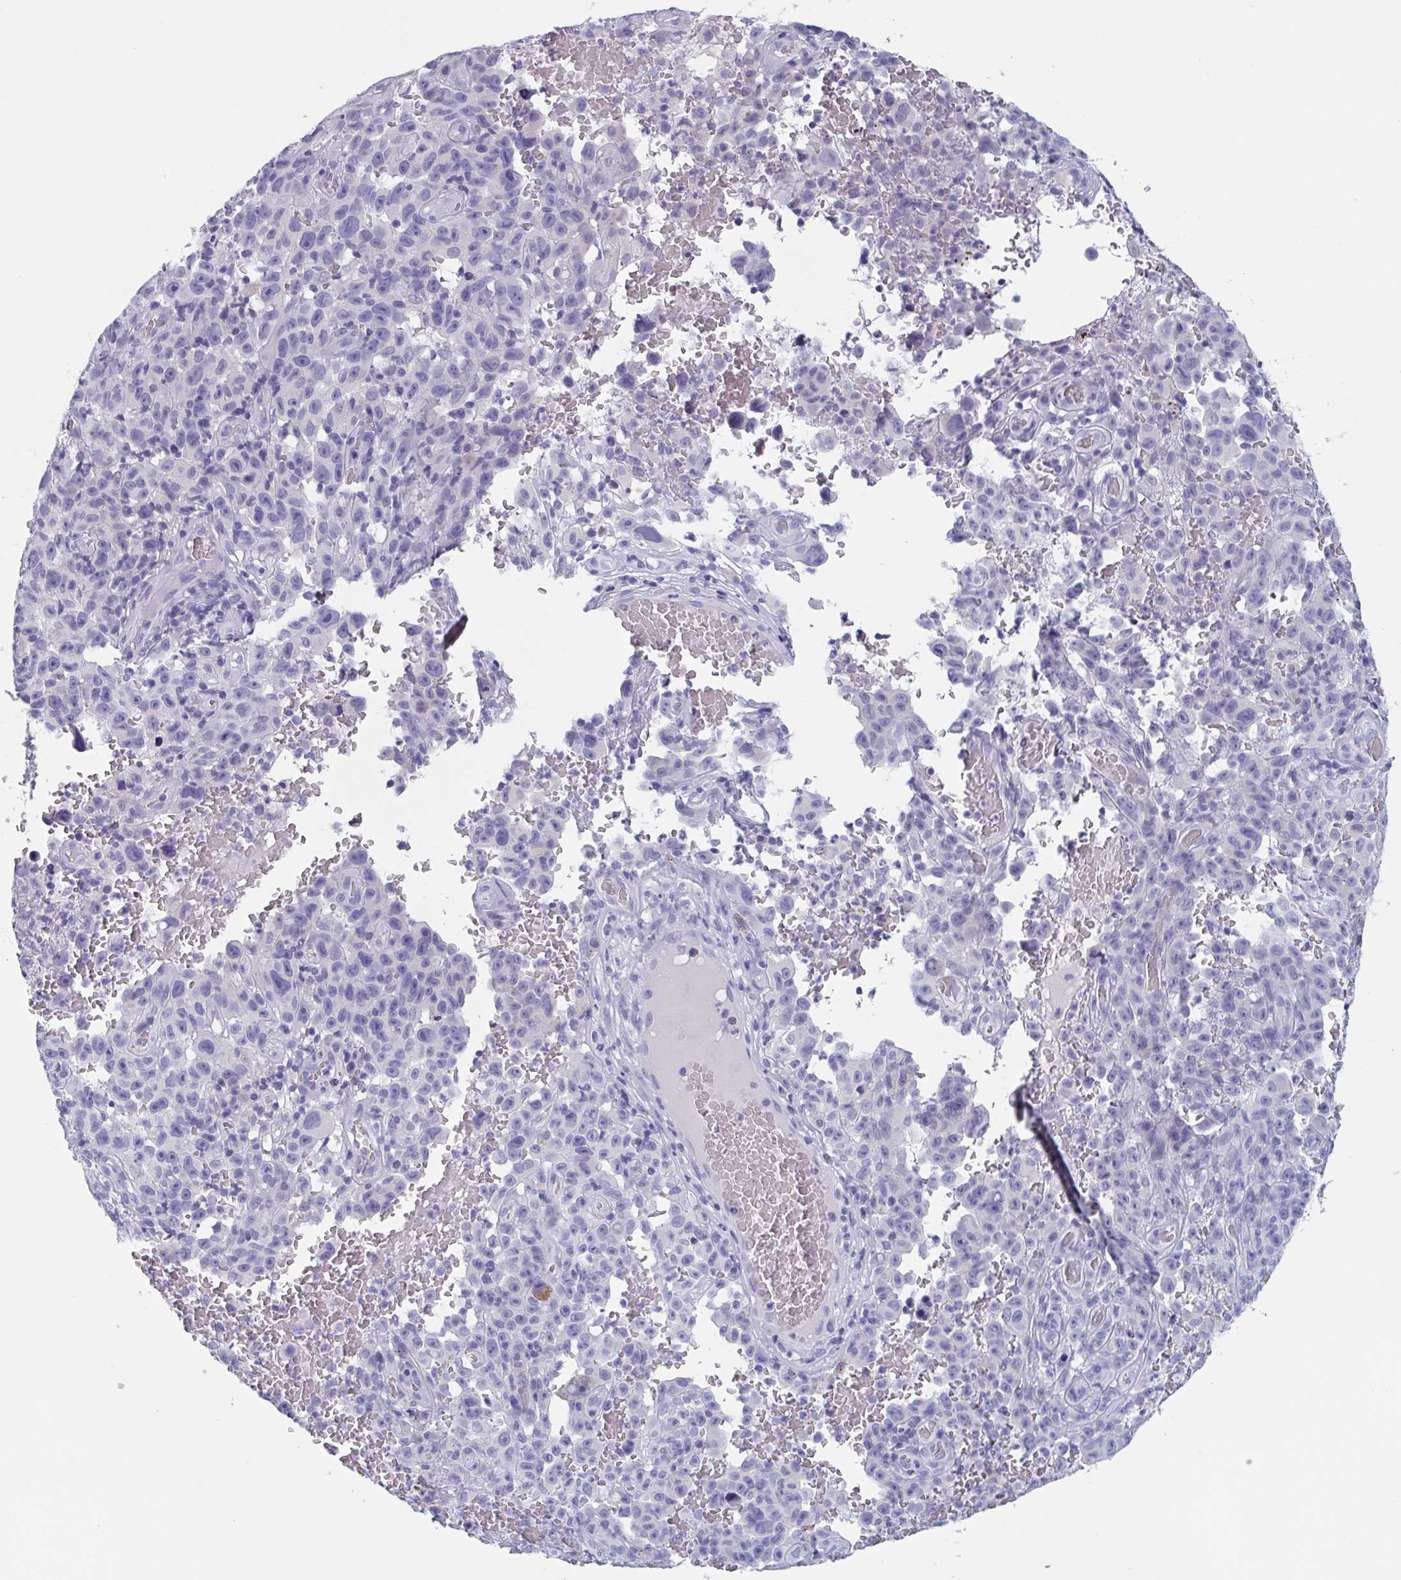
{"staining": {"intensity": "negative", "quantity": "none", "location": "none"}, "tissue": "melanoma", "cell_type": "Tumor cells", "image_type": "cancer", "snomed": [{"axis": "morphology", "description": "Malignant melanoma, NOS"}, {"axis": "topography", "description": "Skin"}], "caption": "IHC of malignant melanoma shows no expression in tumor cells. The staining is performed using DAB brown chromogen with nuclei counter-stained in using hematoxylin.", "gene": "DPEP3", "patient": {"sex": "female", "age": 82}}